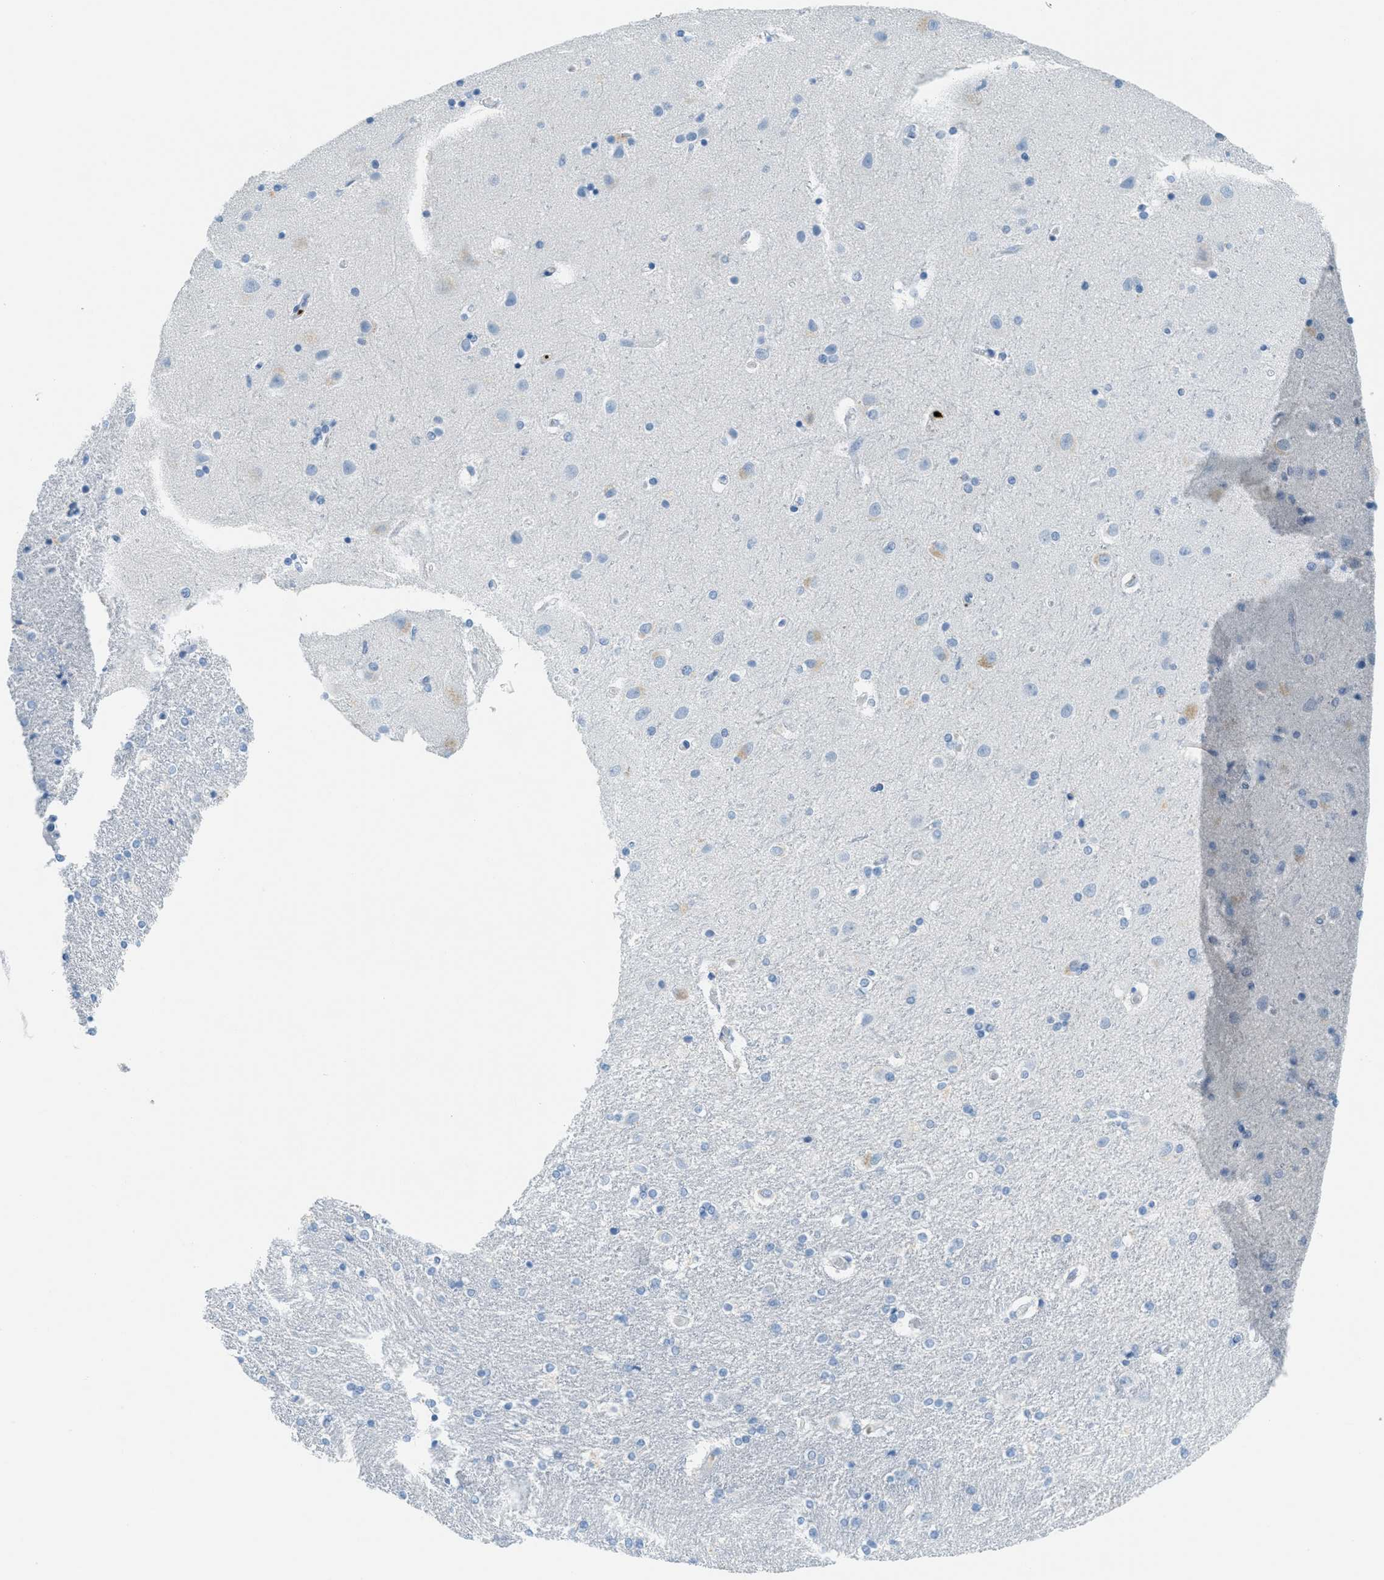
{"staining": {"intensity": "negative", "quantity": "none", "location": "none"}, "tissue": "caudate", "cell_type": "Glial cells", "image_type": "normal", "snomed": [{"axis": "morphology", "description": "Normal tissue, NOS"}, {"axis": "topography", "description": "Lateral ventricle wall"}], "caption": "A photomicrograph of human caudate is negative for staining in glial cells. The staining was performed using DAB (3,3'-diaminobenzidine) to visualize the protein expression in brown, while the nuclei were stained in blue with hematoxylin (Magnification: 20x).", "gene": "PPBP", "patient": {"sex": "female", "age": 54}}